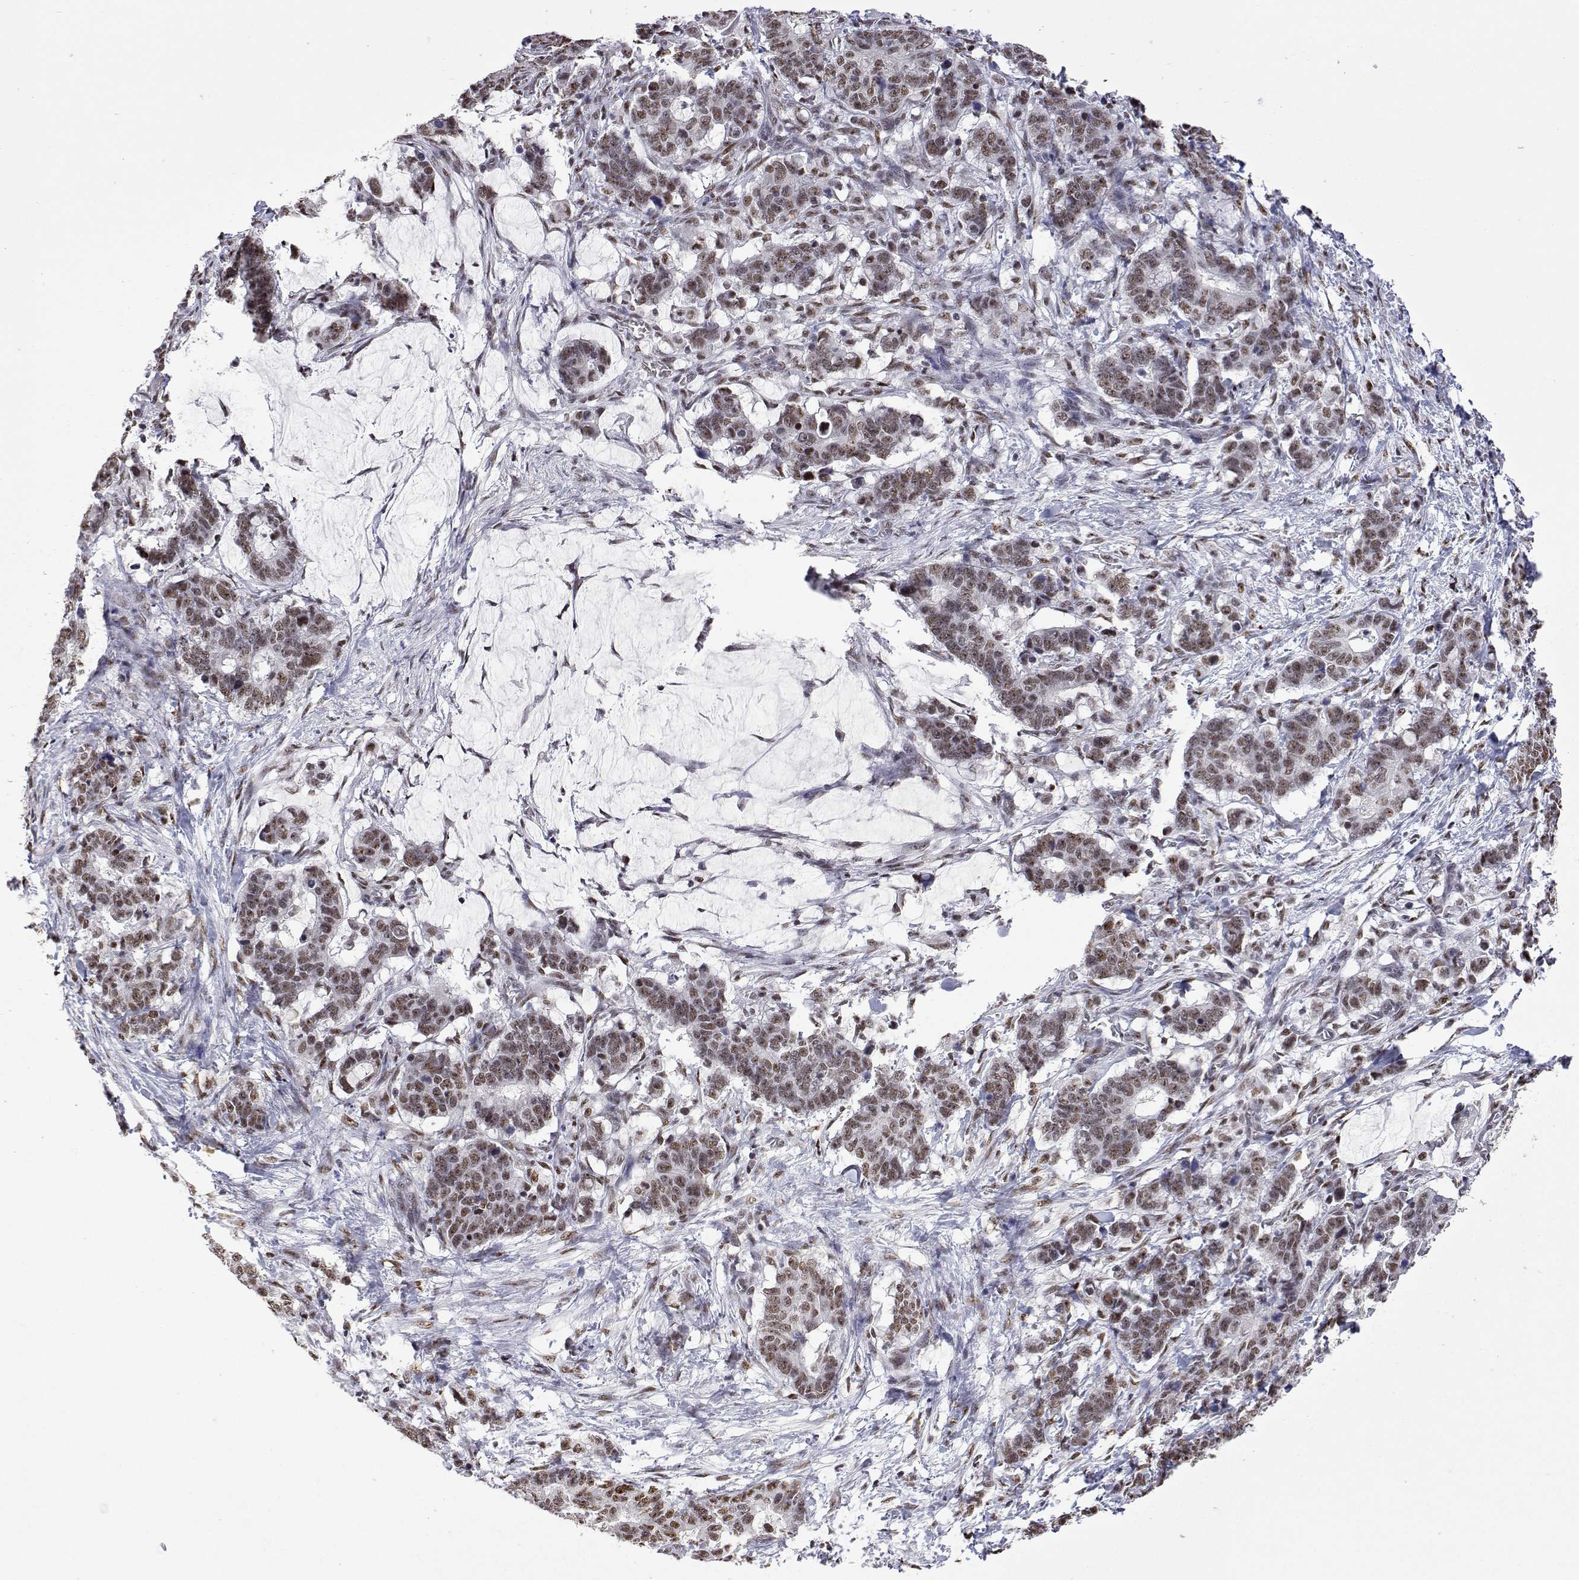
{"staining": {"intensity": "moderate", "quantity": ">75%", "location": "nuclear"}, "tissue": "stomach cancer", "cell_type": "Tumor cells", "image_type": "cancer", "snomed": [{"axis": "morphology", "description": "Normal tissue, NOS"}, {"axis": "morphology", "description": "Adenocarcinoma, NOS"}, {"axis": "topography", "description": "Stomach"}], "caption": "The image displays staining of adenocarcinoma (stomach), revealing moderate nuclear protein positivity (brown color) within tumor cells.", "gene": "ADAR", "patient": {"sex": "female", "age": 64}}